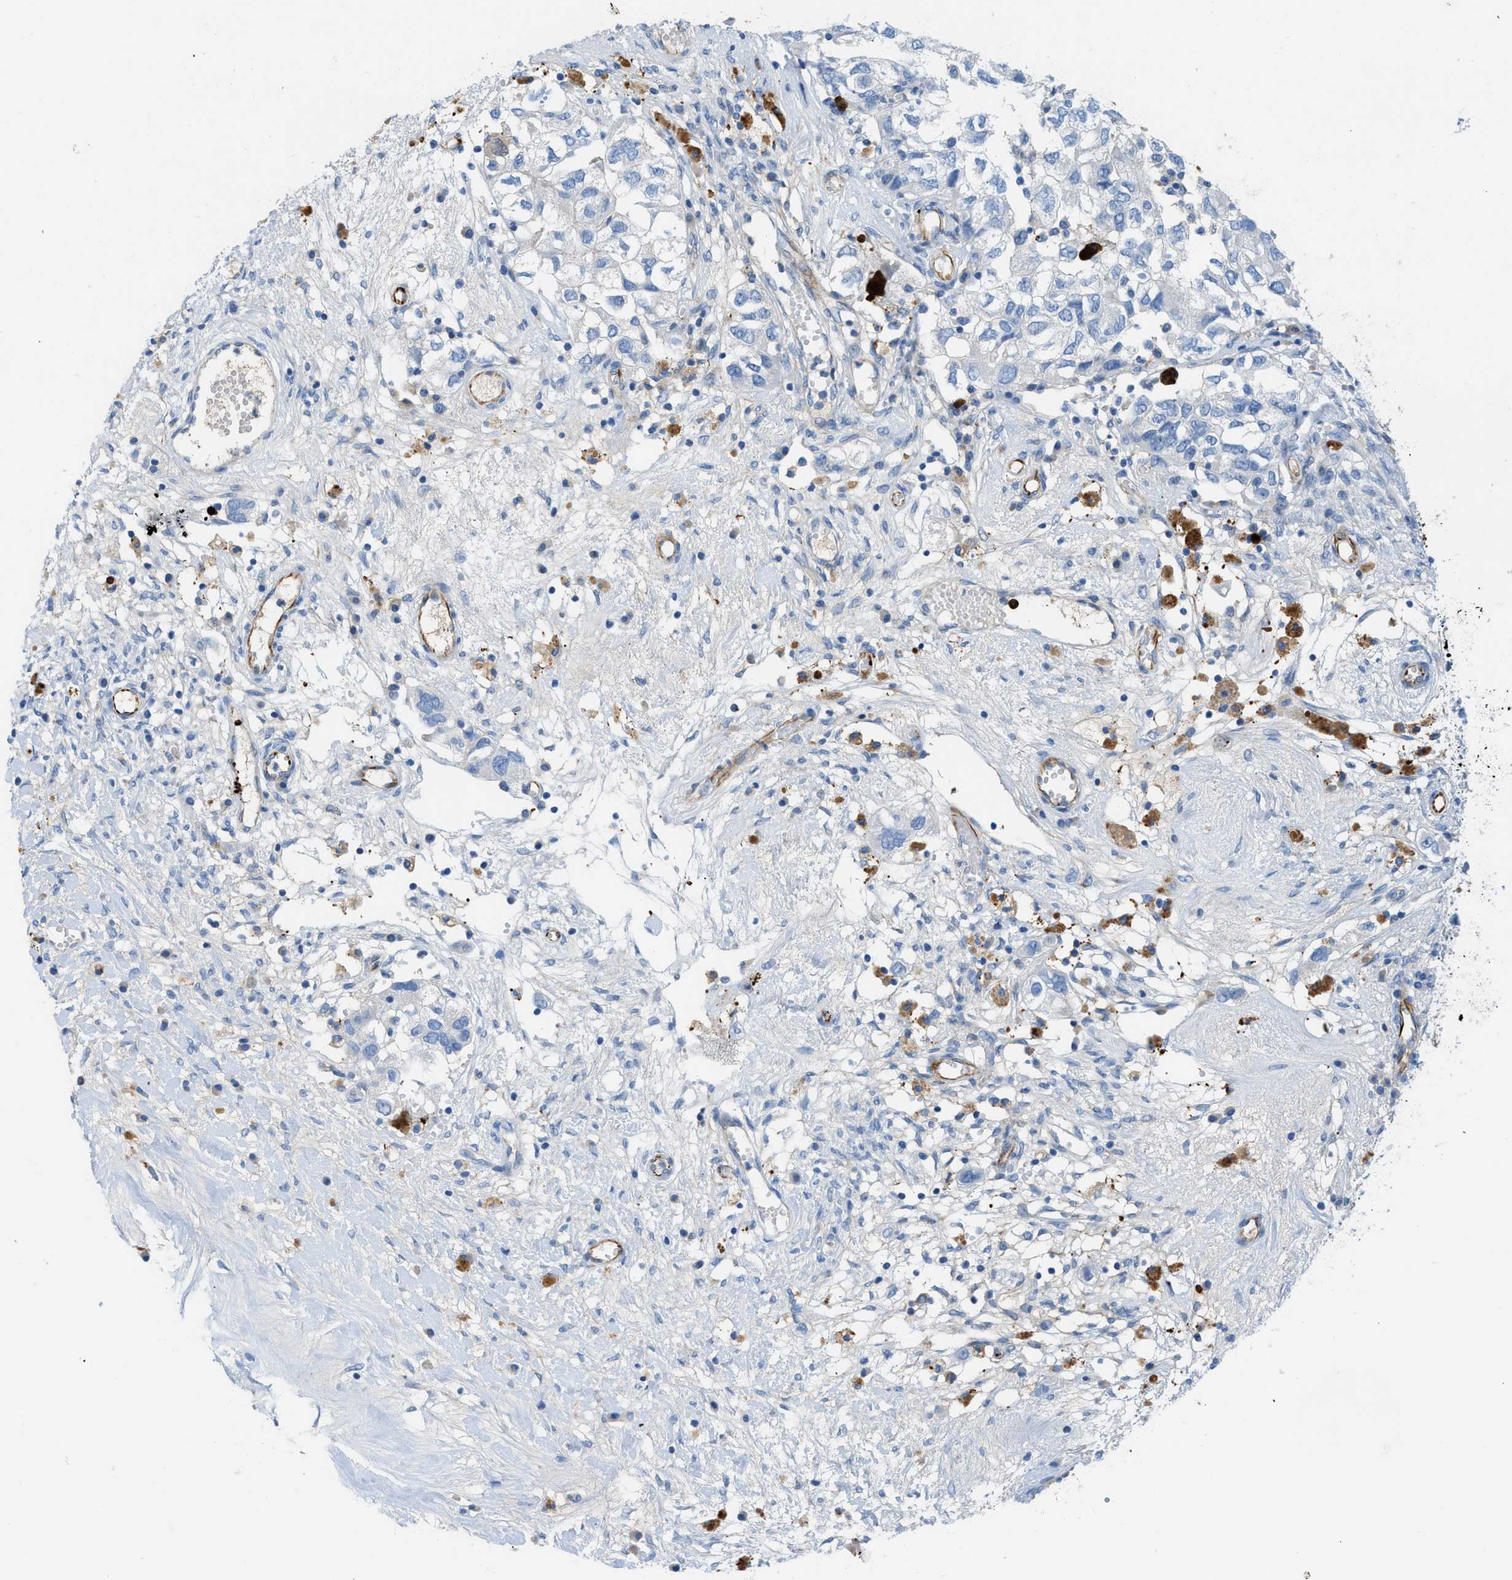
{"staining": {"intensity": "negative", "quantity": "none", "location": "none"}, "tissue": "ovarian cancer", "cell_type": "Tumor cells", "image_type": "cancer", "snomed": [{"axis": "morphology", "description": "Carcinoma, NOS"}, {"axis": "morphology", "description": "Cystadenocarcinoma, serous, NOS"}, {"axis": "topography", "description": "Ovary"}], "caption": "Tumor cells are negative for brown protein staining in serous cystadenocarcinoma (ovarian).", "gene": "XCR1", "patient": {"sex": "female", "age": 69}}